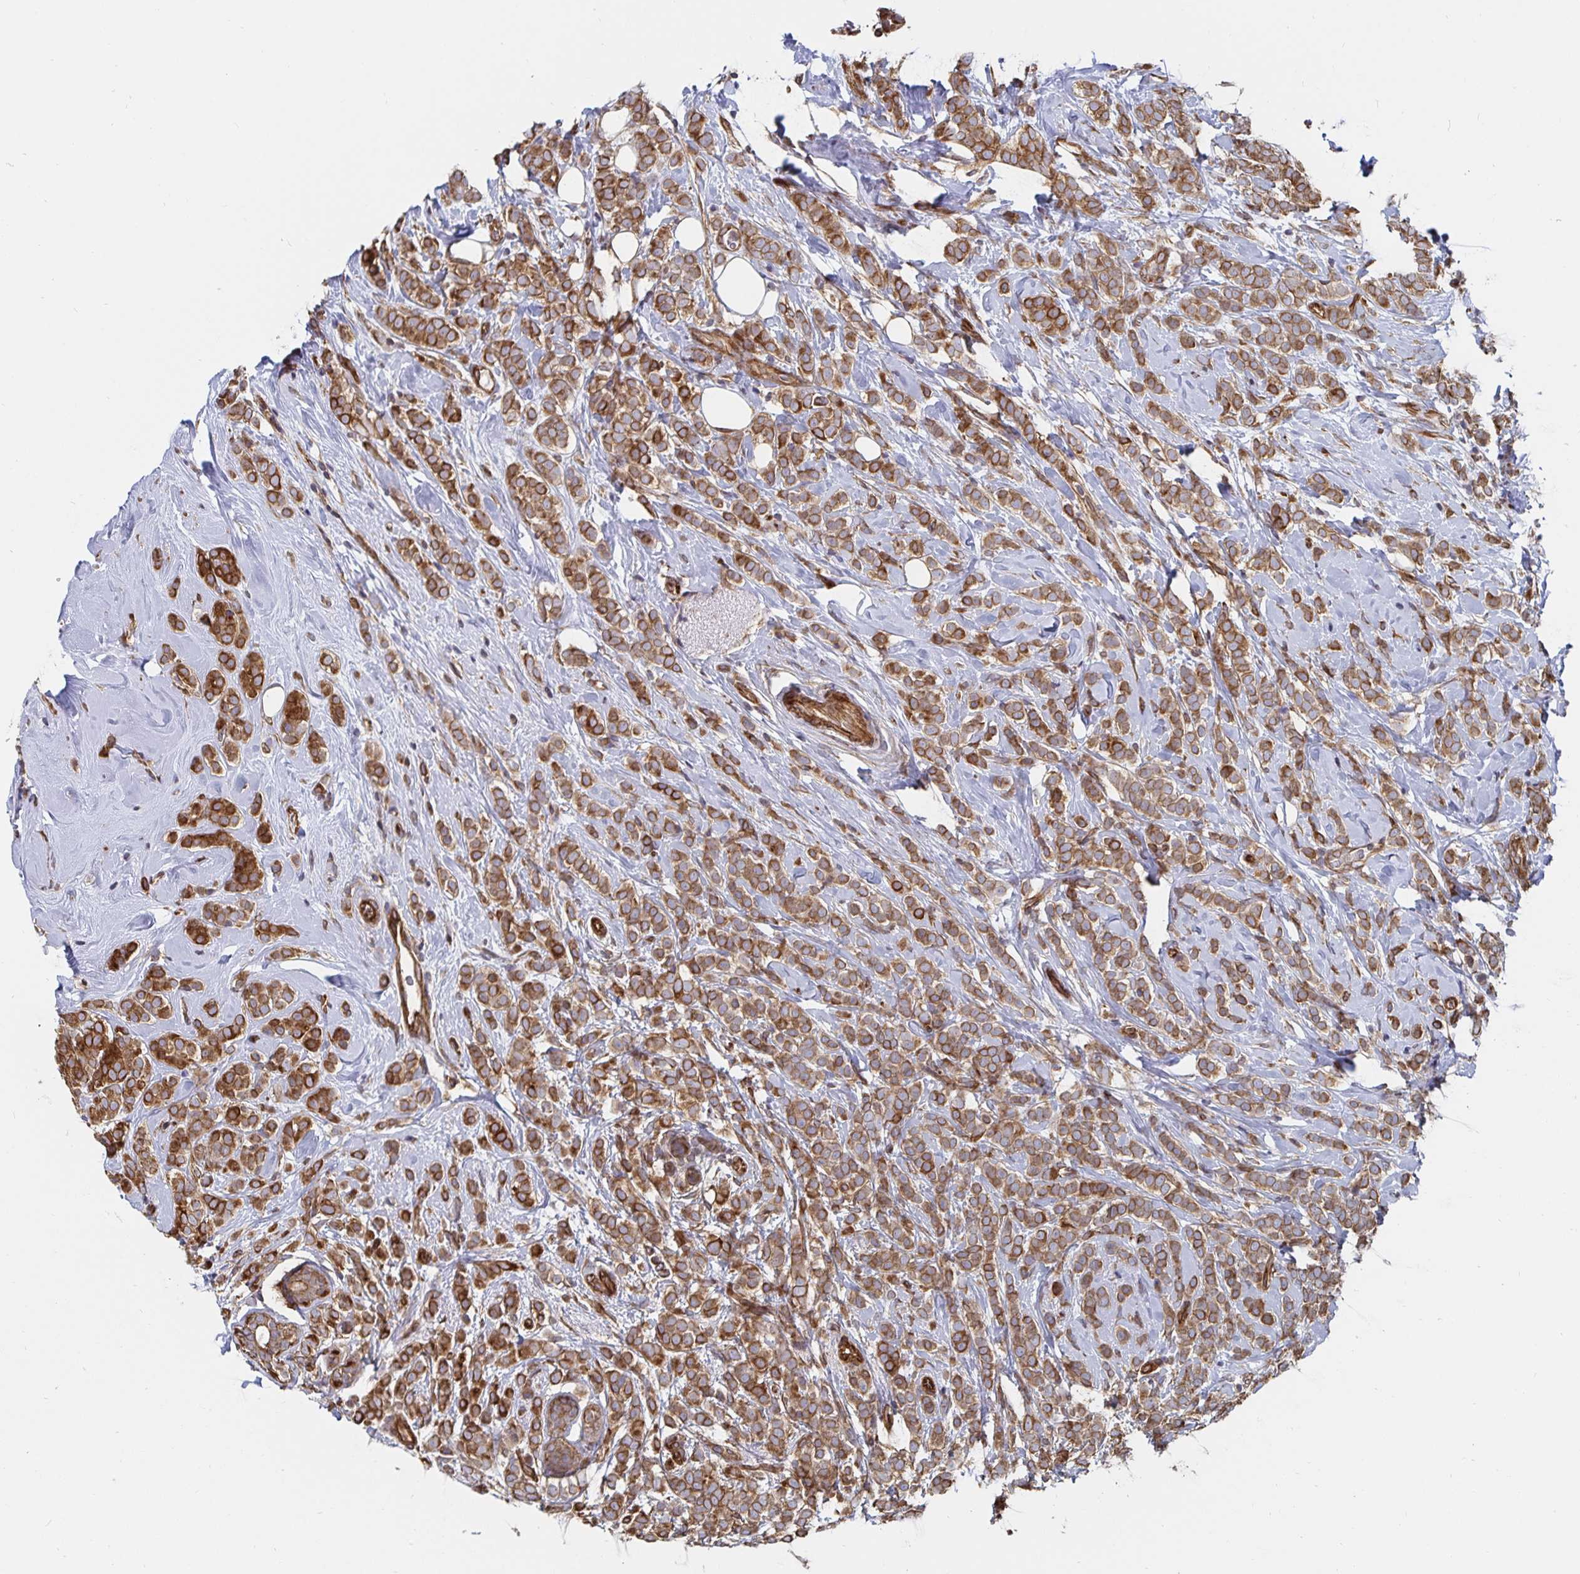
{"staining": {"intensity": "moderate", "quantity": ">75%", "location": "cytoplasmic/membranous"}, "tissue": "breast cancer", "cell_type": "Tumor cells", "image_type": "cancer", "snomed": [{"axis": "morphology", "description": "Lobular carcinoma"}, {"axis": "topography", "description": "Breast"}], "caption": "Lobular carcinoma (breast) stained for a protein shows moderate cytoplasmic/membranous positivity in tumor cells. (Brightfield microscopy of DAB IHC at high magnification).", "gene": "BCAP29", "patient": {"sex": "female", "age": 49}}